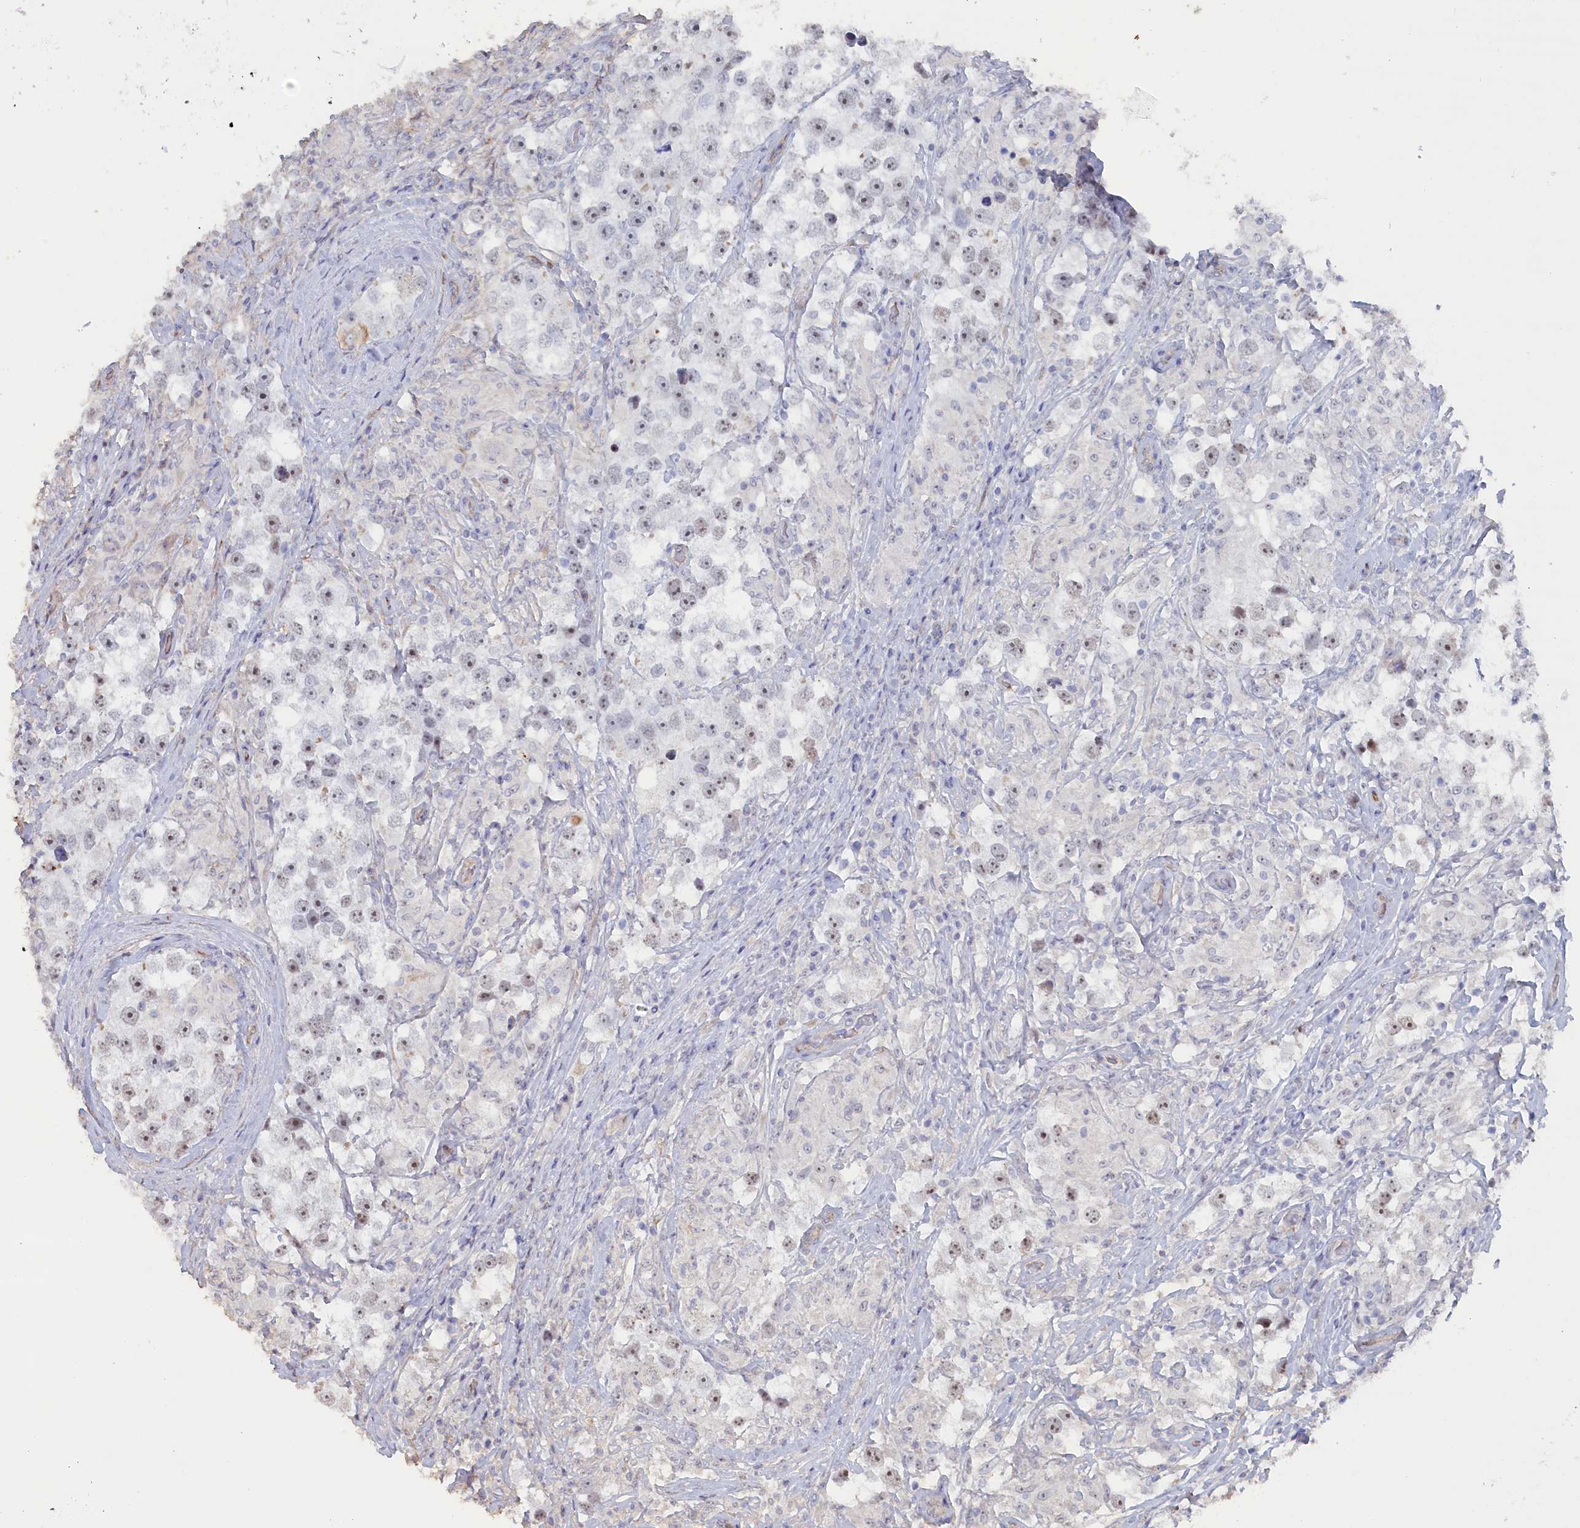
{"staining": {"intensity": "weak", "quantity": "25%-75%", "location": "nuclear"}, "tissue": "testis cancer", "cell_type": "Tumor cells", "image_type": "cancer", "snomed": [{"axis": "morphology", "description": "Seminoma, NOS"}, {"axis": "topography", "description": "Testis"}], "caption": "Immunohistochemistry (IHC) (DAB) staining of human testis cancer (seminoma) exhibits weak nuclear protein staining in about 25%-75% of tumor cells.", "gene": "SEMG2", "patient": {"sex": "male", "age": 46}}